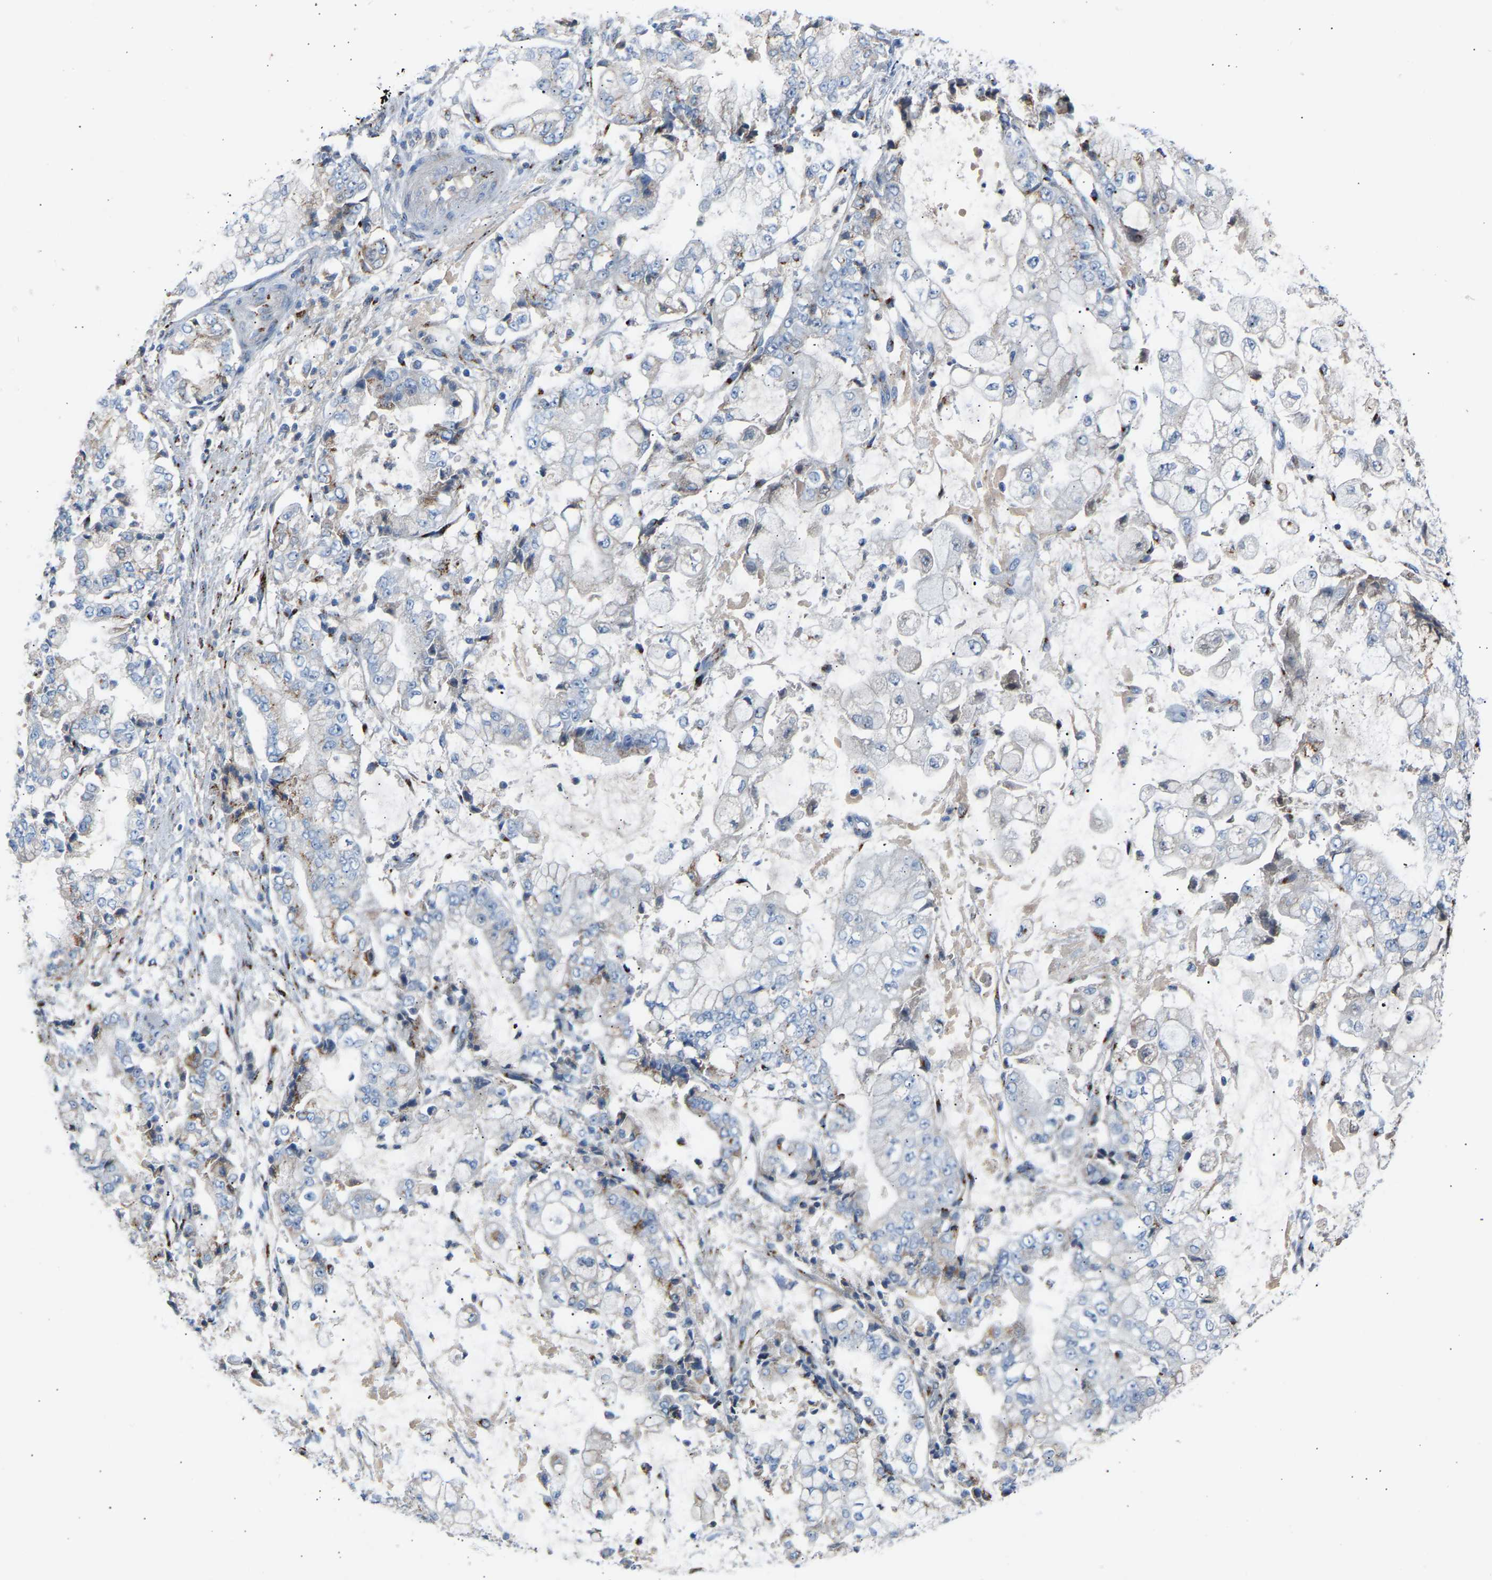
{"staining": {"intensity": "weak", "quantity": "<25%", "location": "cytoplasmic/membranous"}, "tissue": "stomach cancer", "cell_type": "Tumor cells", "image_type": "cancer", "snomed": [{"axis": "morphology", "description": "Adenocarcinoma, NOS"}, {"axis": "topography", "description": "Stomach"}], "caption": "Tumor cells are negative for protein expression in human stomach cancer.", "gene": "CYREN", "patient": {"sex": "male", "age": 76}}